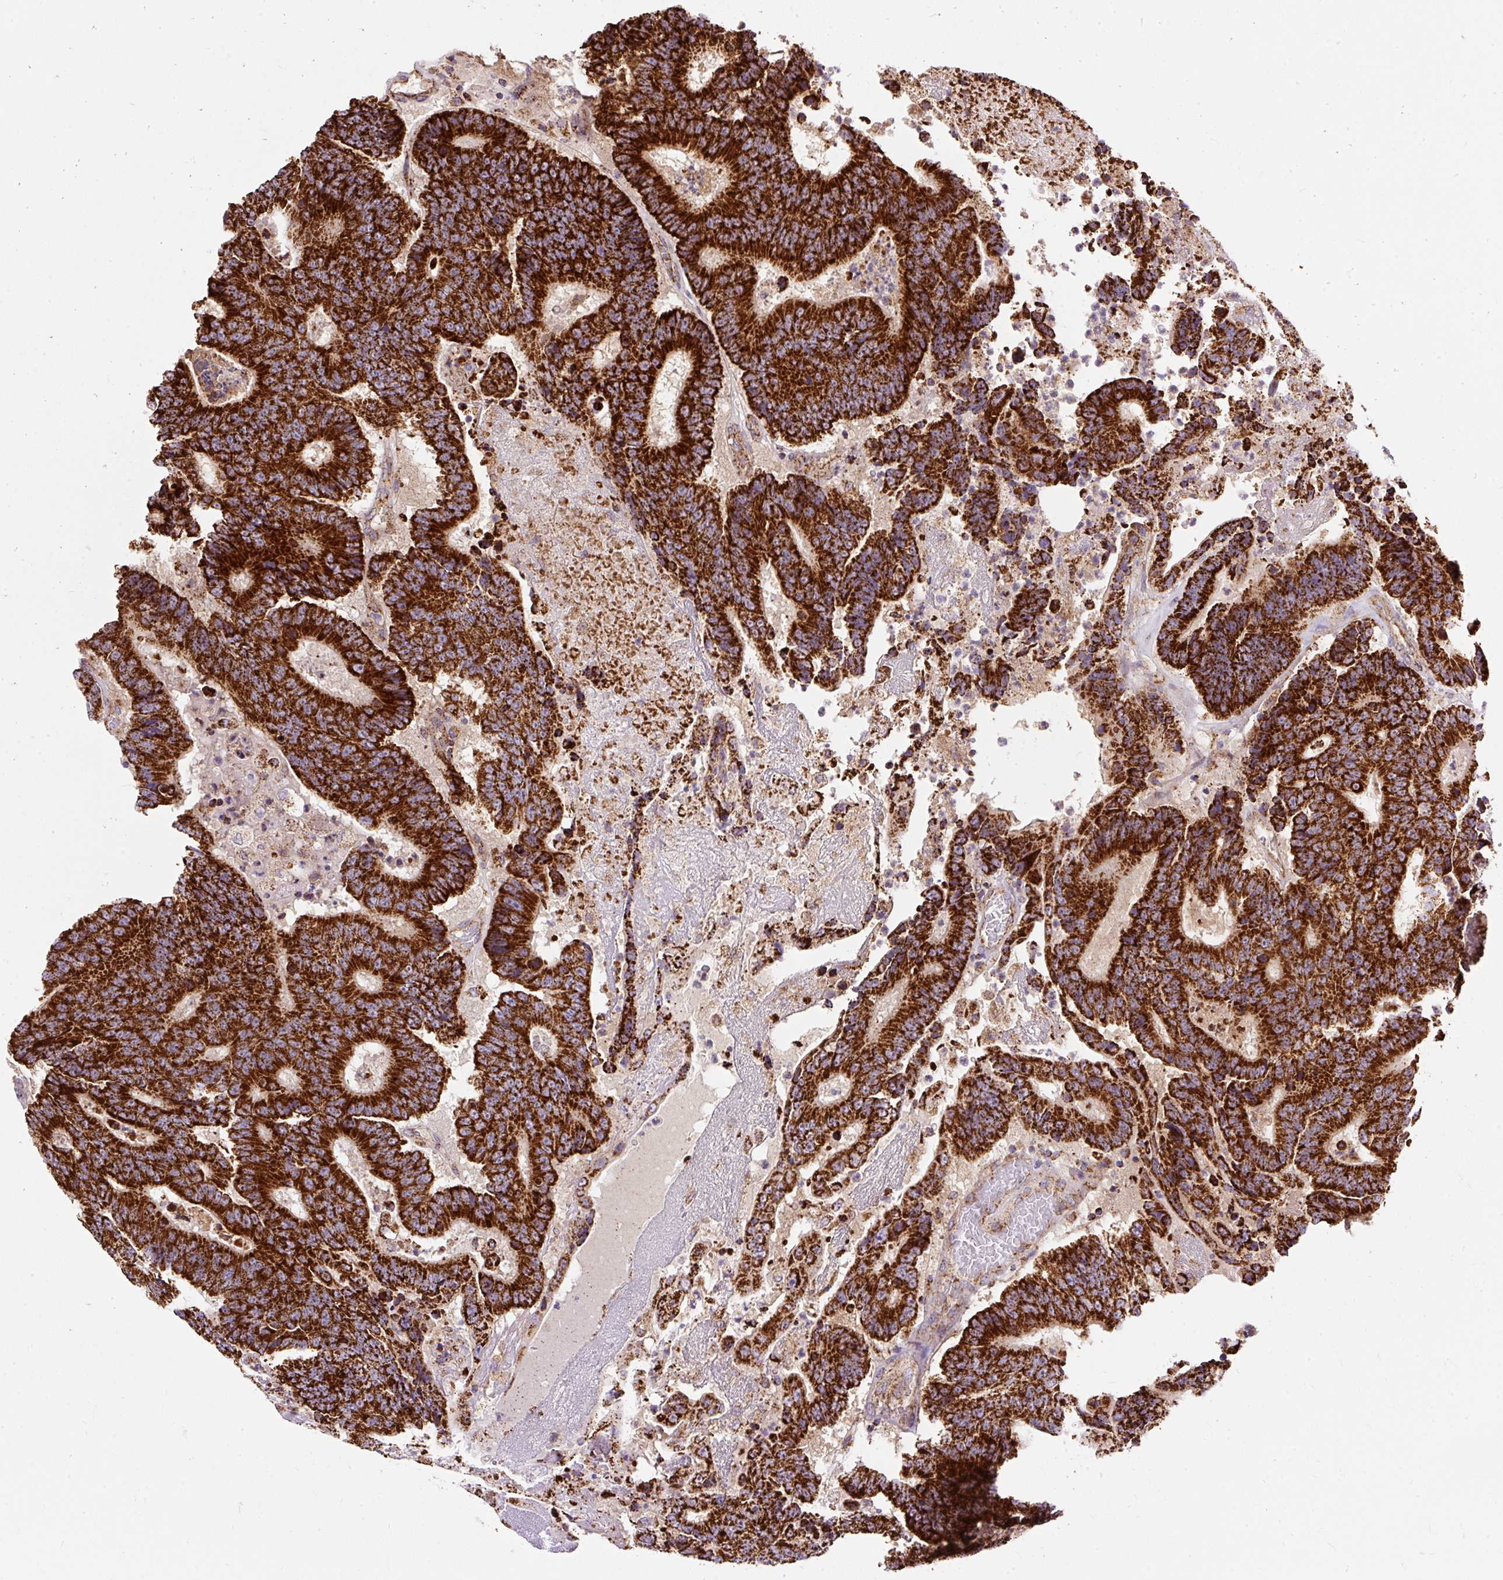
{"staining": {"intensity": "strong", "quantity": ">75%", "location": "cytoplasmic/membranous"}, "tissue": "colorectal cancer", "cell_type": "Tumor cells", "image_type": "cancer", "snomed": [{"axis": "morphology", "description": "Adenocarcinoma, NOS"}, {"axis": "topography", "description": "Colon"}], "caption": "Immunohistochemistry histopathology image of colorectal adenocarcinoma stained for a protein (brown), which displays high levels of strong cytoplasmic/membranous positivity in about >75% of tumor cells.", "gene": "CEP290", "patient": {"sex": "male", "age": 83}}